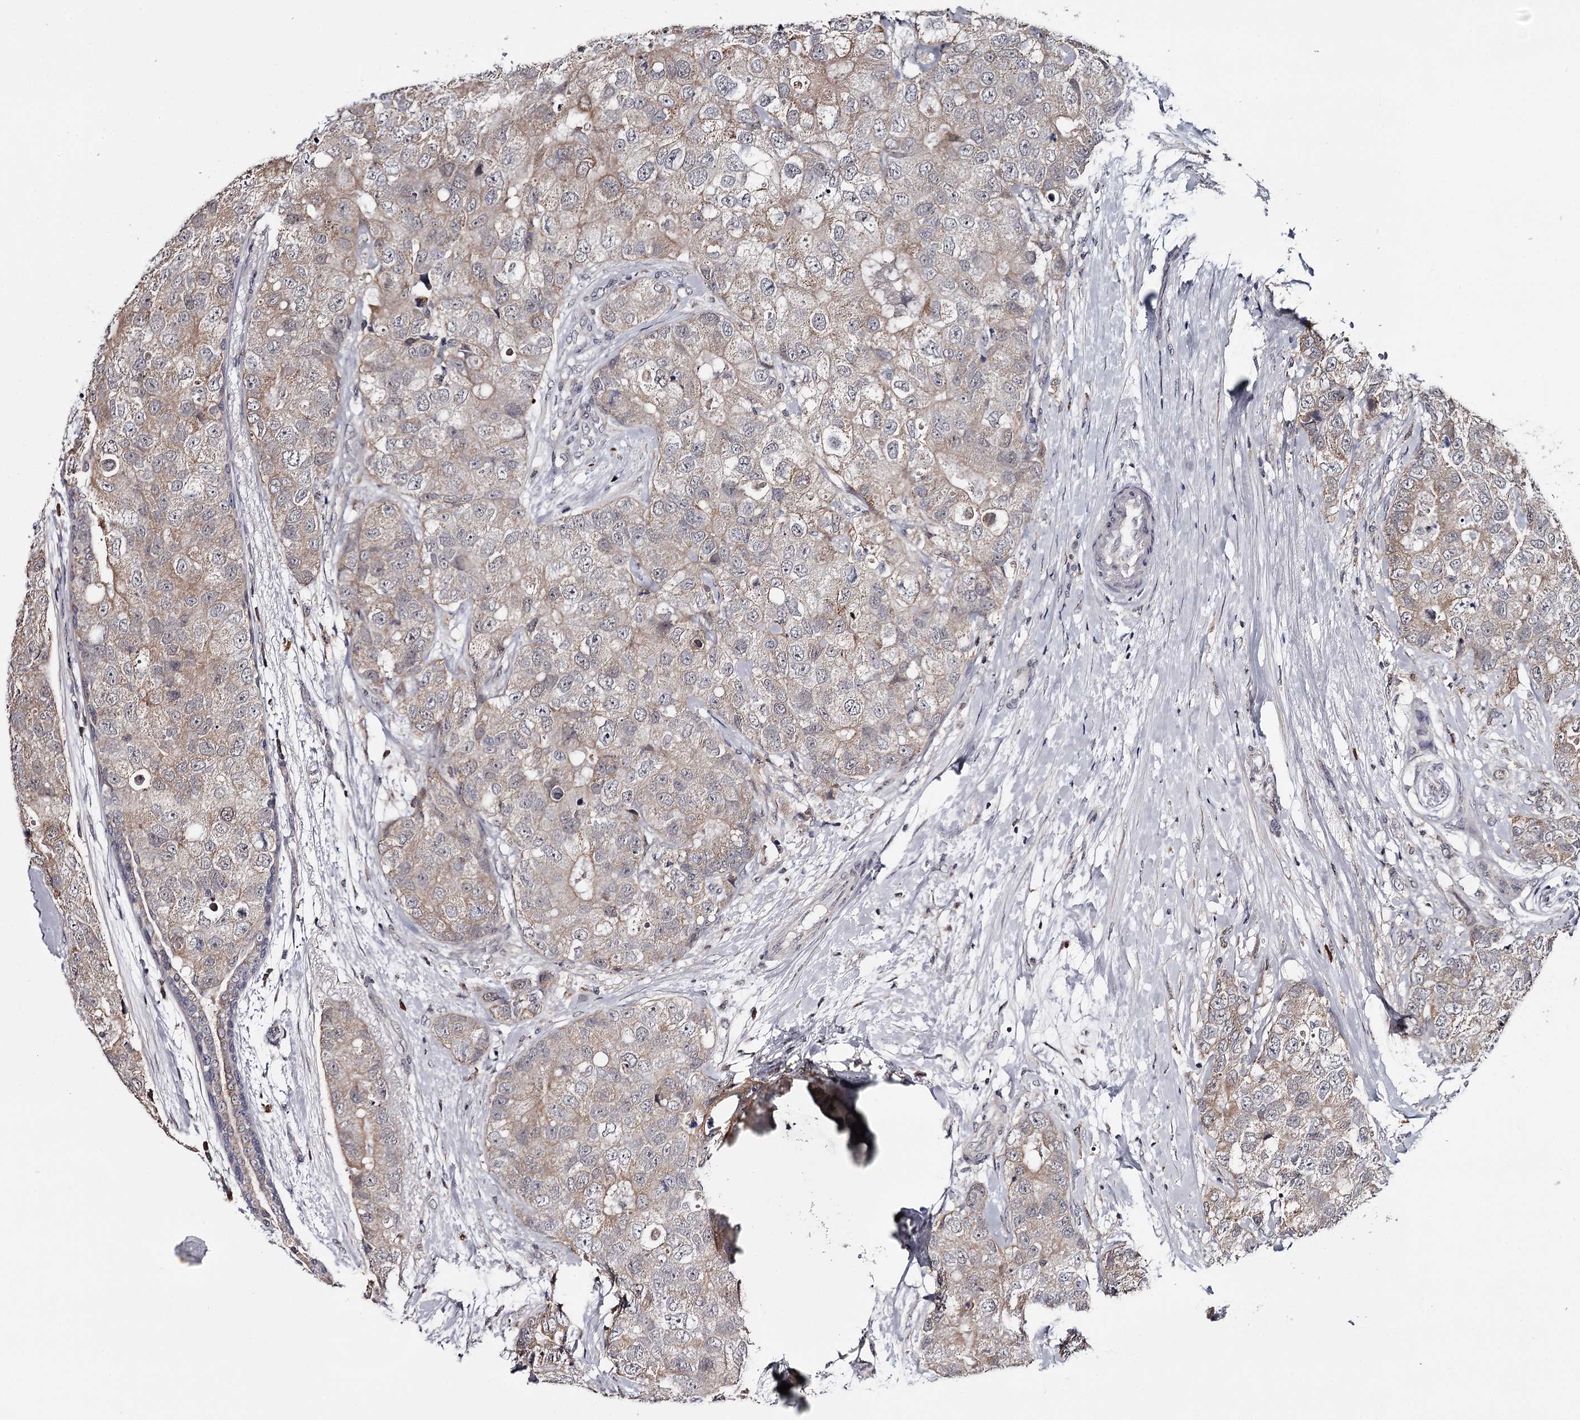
{"staining": {"intensity": "weak", "quantity": "25%-75%", "location": "cytoplasmic/membranous"}, "tissue": "breast cancer", "cell_type": "Tumor cells", "image_type": "cancer", "snomed": [{"axis": "morphology", "description": "Duct carcinoma"}, {"axis": "topography", "description": "Breast"}], "caption": "Immunohistochemical staining of breast cancer (intraductal carcinoma) demonstrates weak cytoplasmic/membranous protein staining in approximately 25%-75% of tumor cells. The staining was performed using DAB (3,3'-diaminobenzidine) to visualize the protein expression in brown, while the nuclei were stained in blue with hematoxylin (Magnification: 20x).", "gene": "GTSF1", "patient": {"sex": "female", "age": 62}}